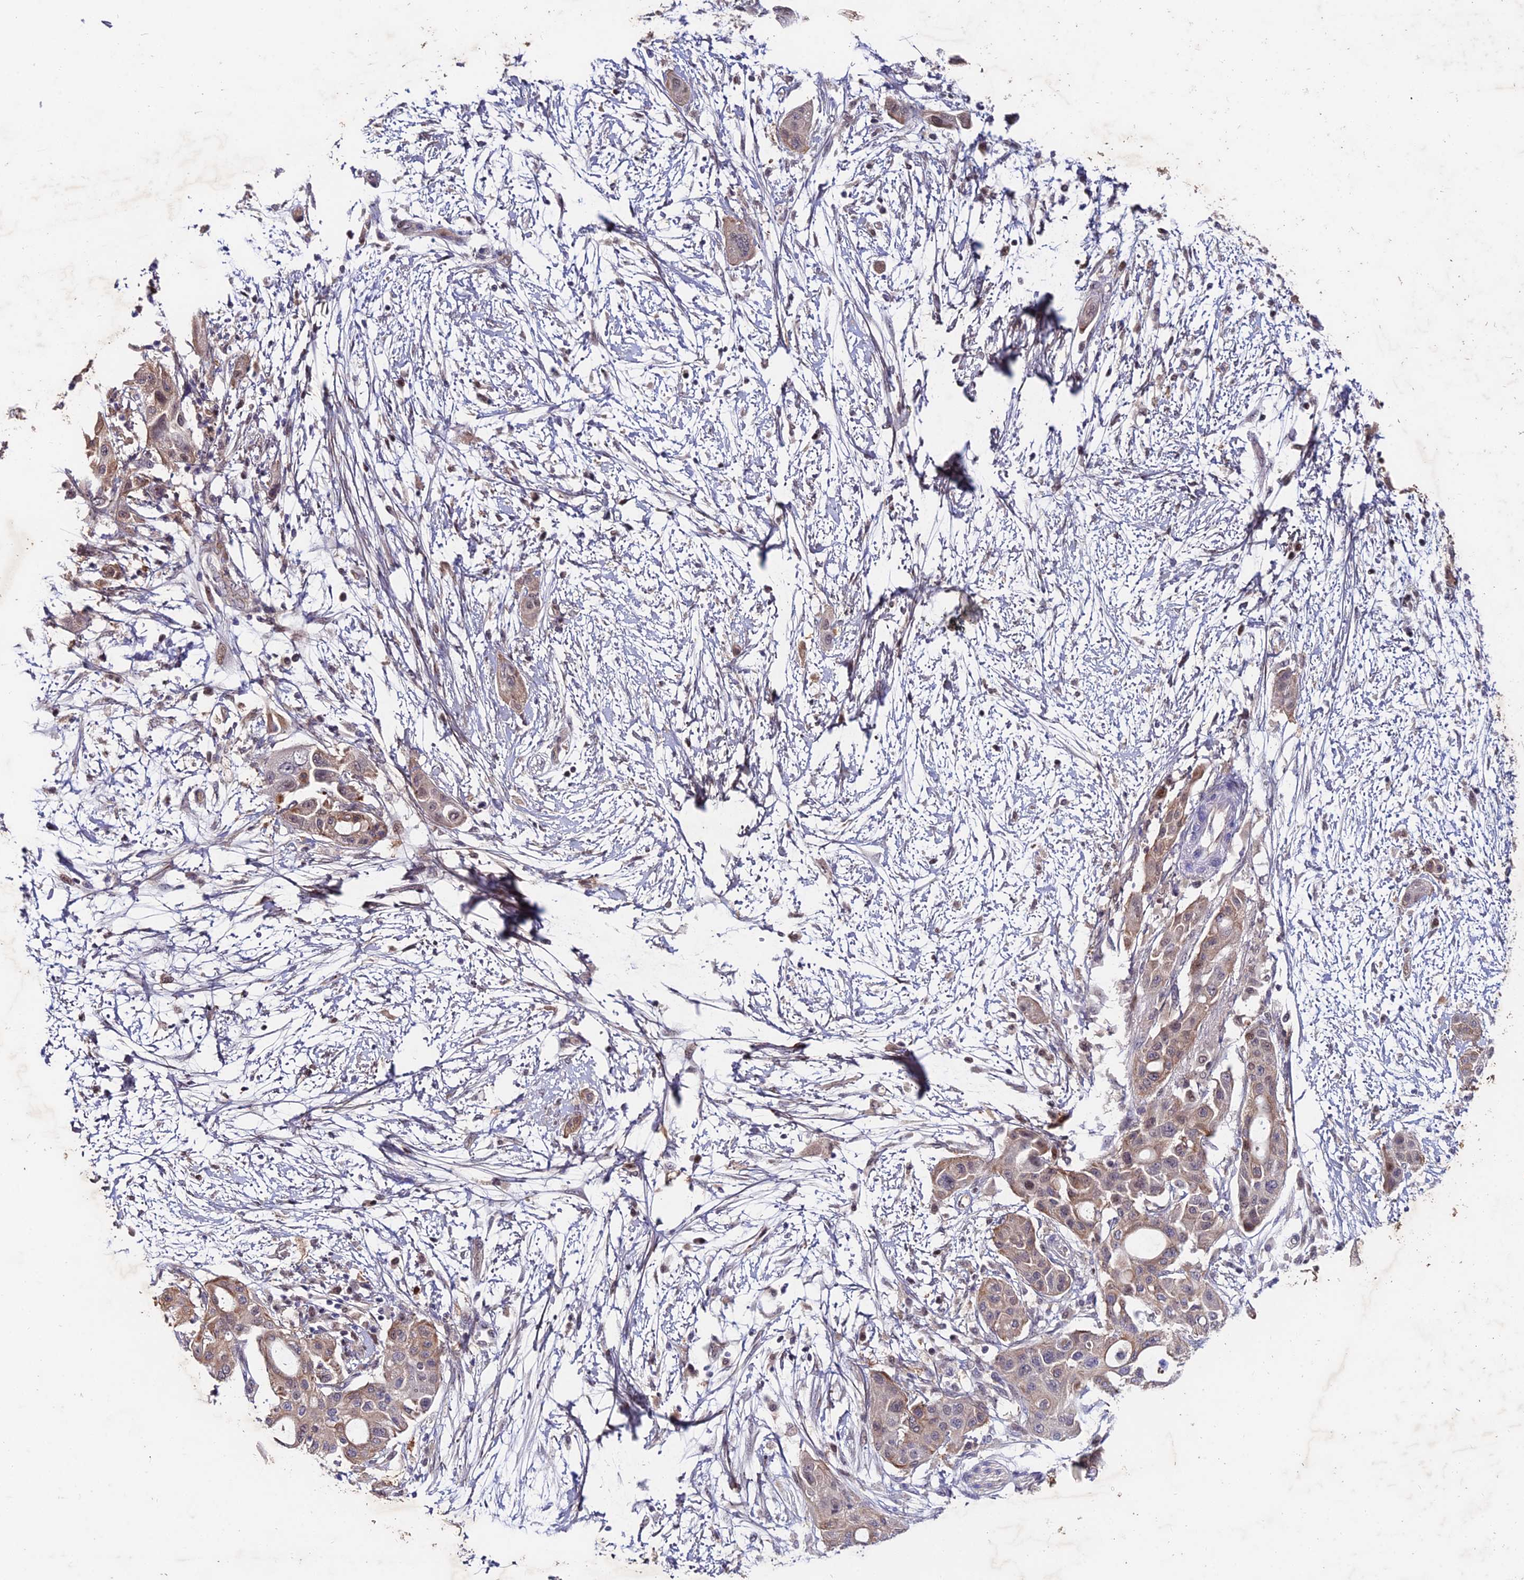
{"staining": {"intensity": "moderate", "quantity": "25%-75%", "location": "cytoplasmic/membranous"}, "tissue": "pancreatic cancer", "cell_type": "Tumor cells", "image_type": "cancer", "snomed": [{"axis": "morphology", "description": "Adenocarcinoma, NOS"}, {"axis": "topography", "description": "Pancreas"}], "caption": "DAB immunohistochemical staining of pancreatic adenocarcinoma reveals moderate cytoplasmic/membranous protein expression in approximately 25%-75% of tumor cells.", "gene": "INPP4A", "patient": {"sex": "male", "age": 68}}